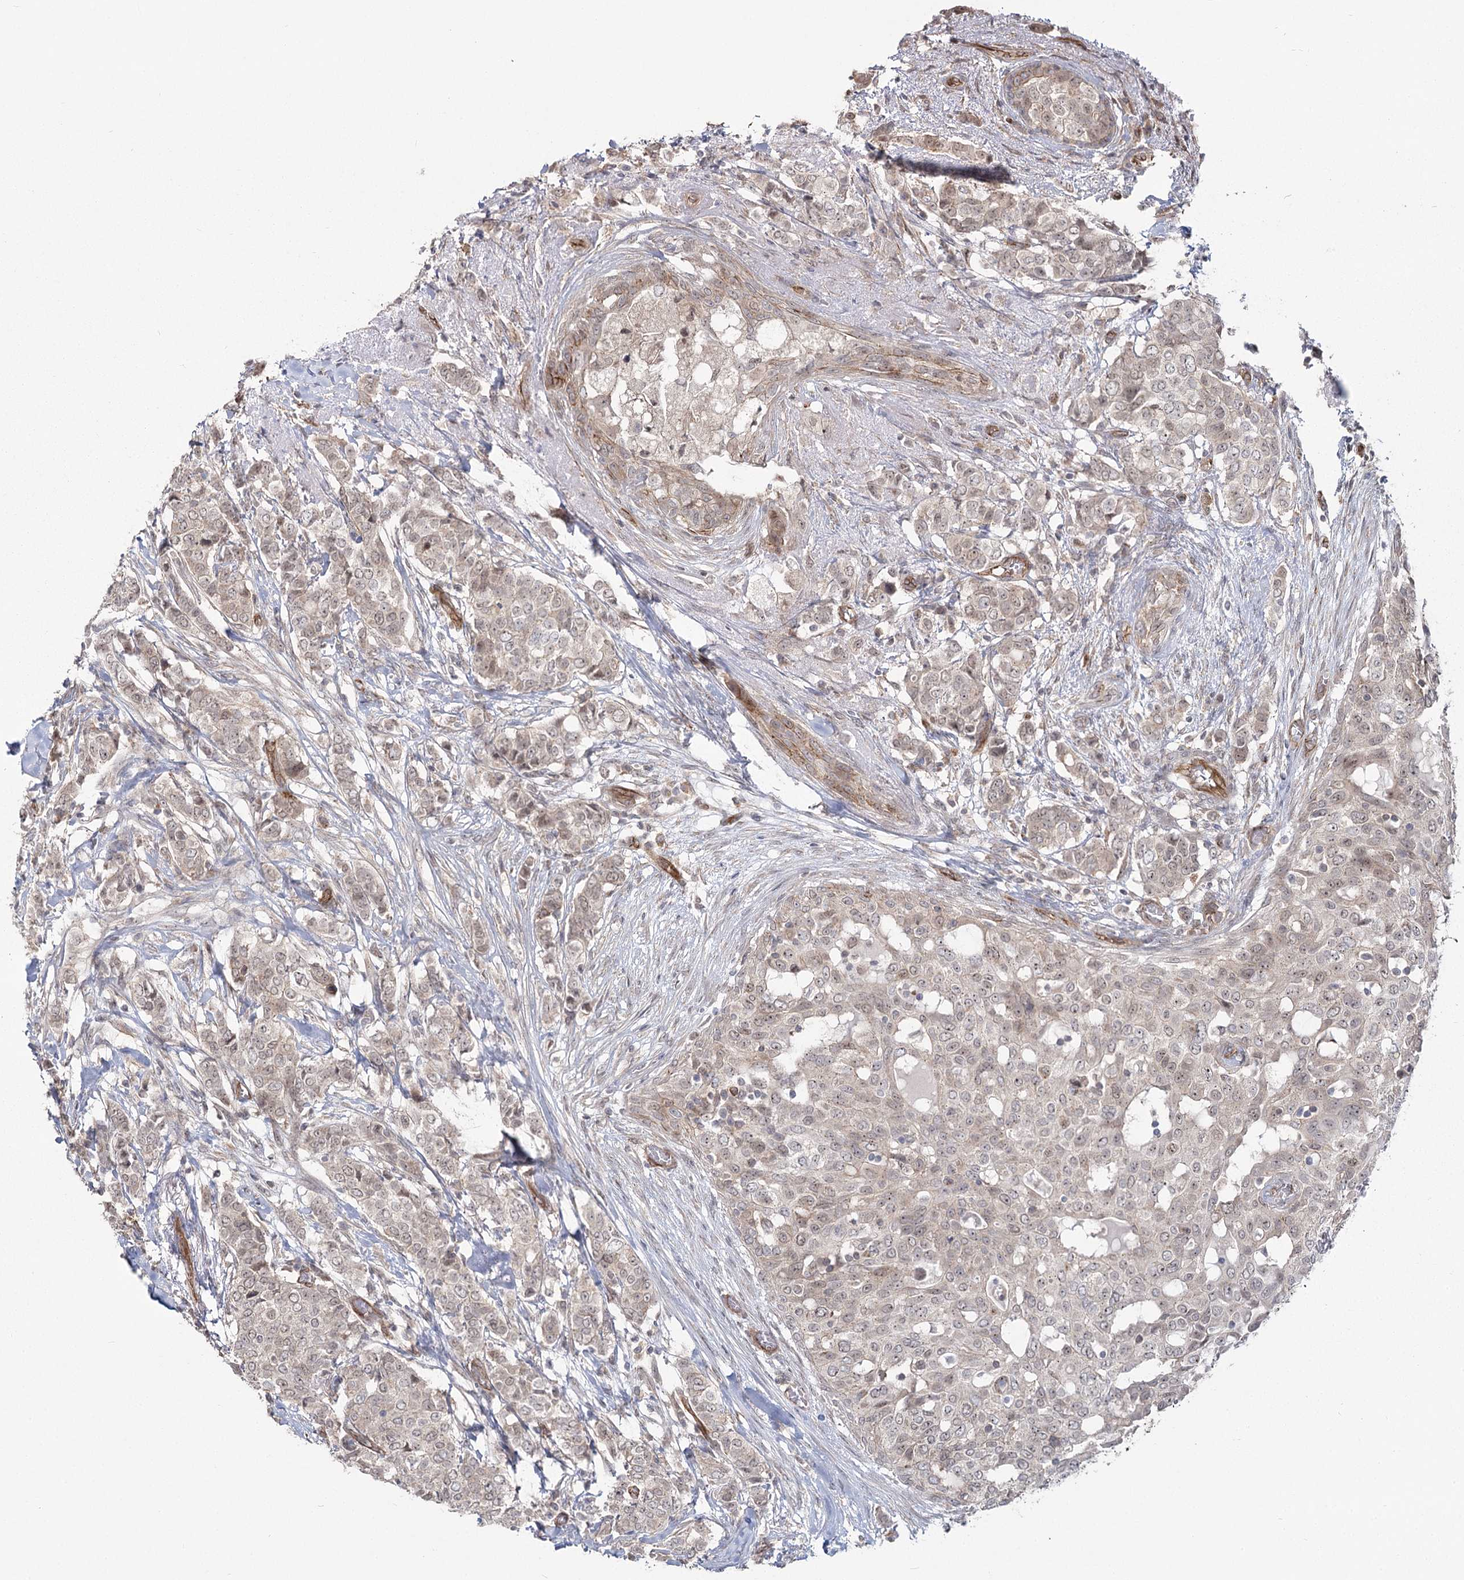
{"staining": {"intensity": "negative", "quantity": "none", "location": "none"}, "tissue": "breast cancer", "cell_type": "Tumor cells", "image_type": "cancer", "snomed": [{"axis": "morphology", "description": "Lobular carcinoma"}, {"axis": "topography", "description": "Breast"}], "caption": "Image shows no protein positivity in tumor cells of breast lobular carcinoma tissue. (DAB (3,3'-diaminobenzidine) immunohistochemistry, high magnification).", "gene": "RPP14", "patient": {"sex": "female", "age": 51}}